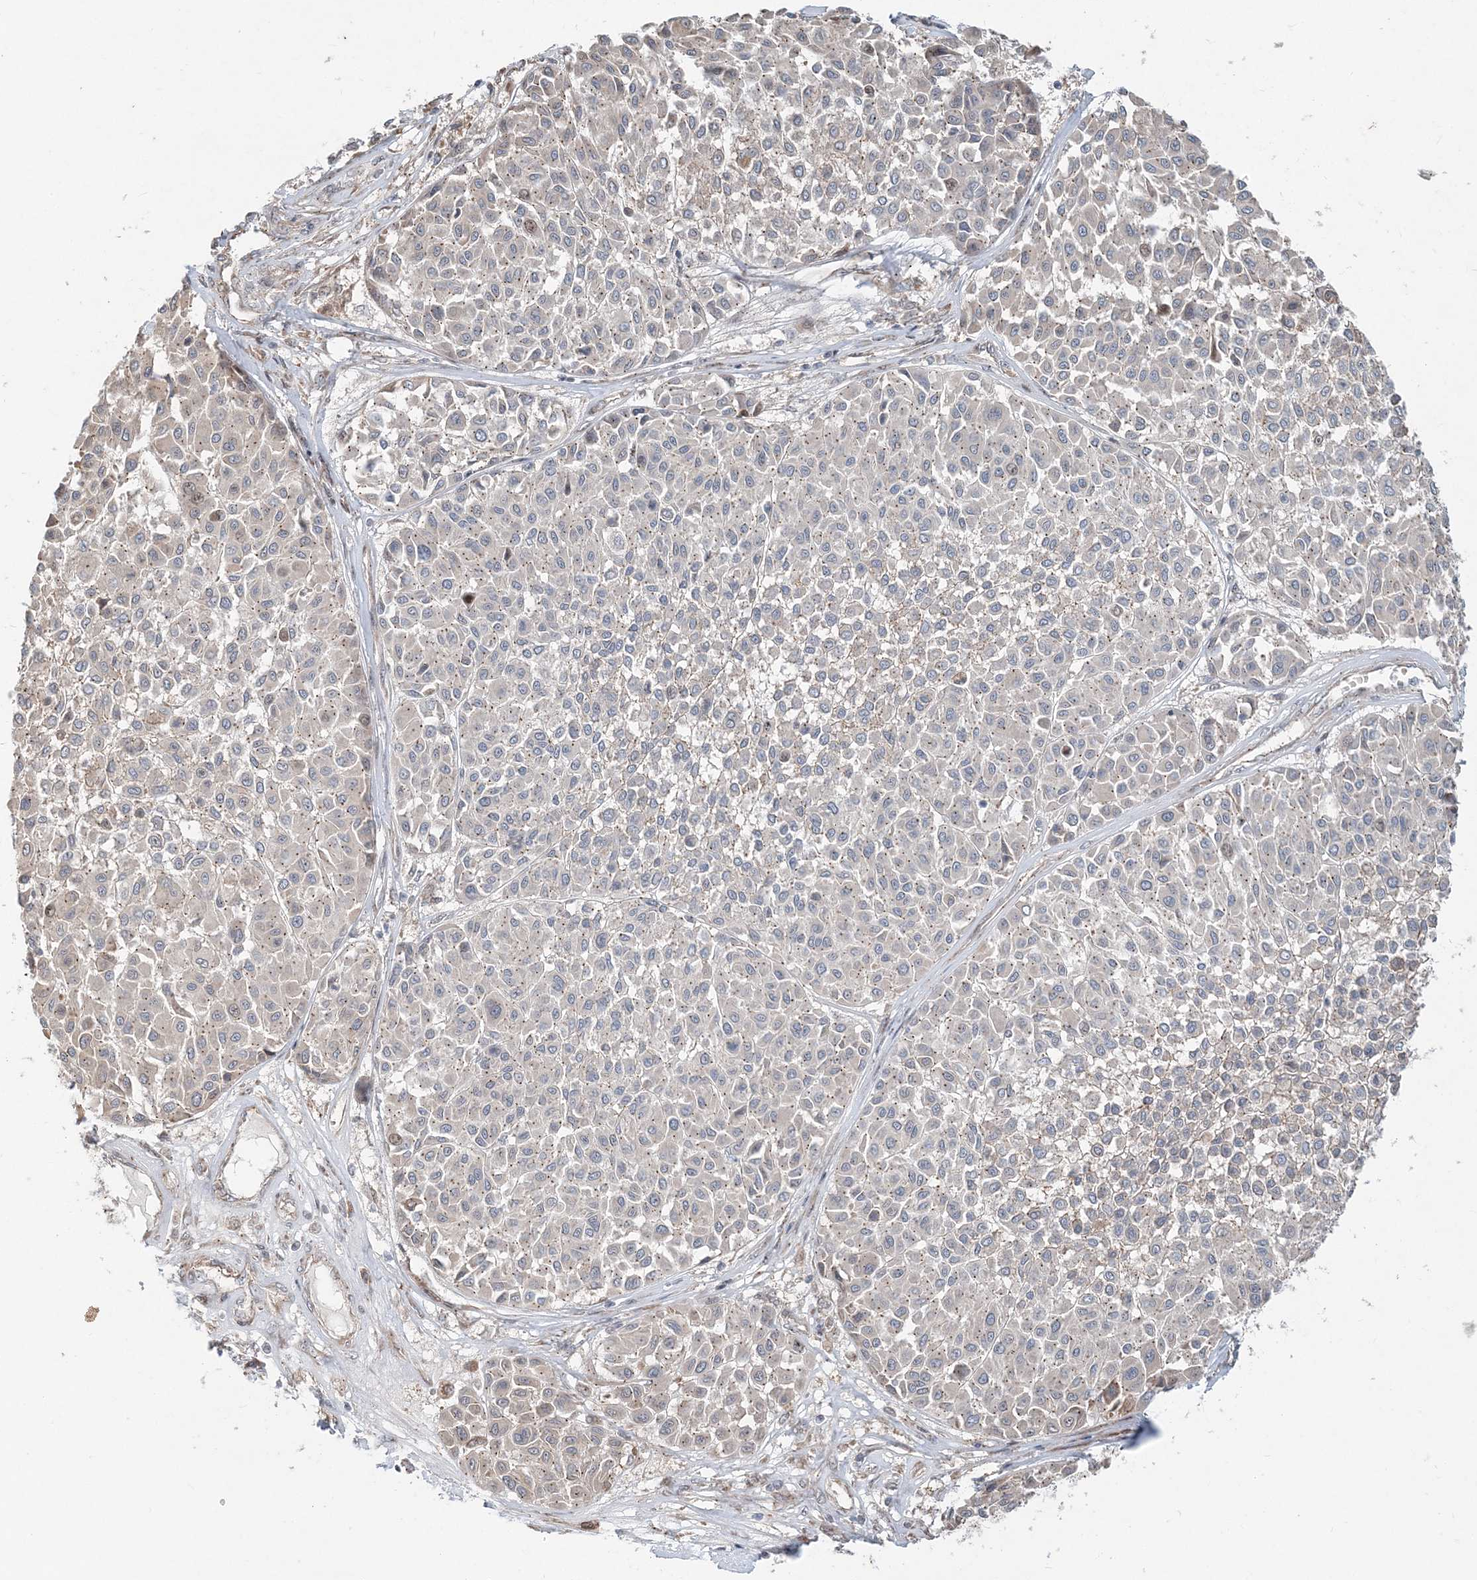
{"staining": {"intensity": "weak", "quantity": "<25%", "location": "cytoplasmic/membranous"}, "tissue": "melanoma", "cell_type": "Tumor cells", "image_type": "cancer", "snomed": [{"axis": "morphology", "description": "Malignant melanoma, Metastatic site"}, {"axis": "topography", "description": "Soft tissue"}], "caption": "There is no significant positivity in tumor cells of melanoma.", "gene": "CXXC5", "patient": {"sex": "male", "age": 41}}